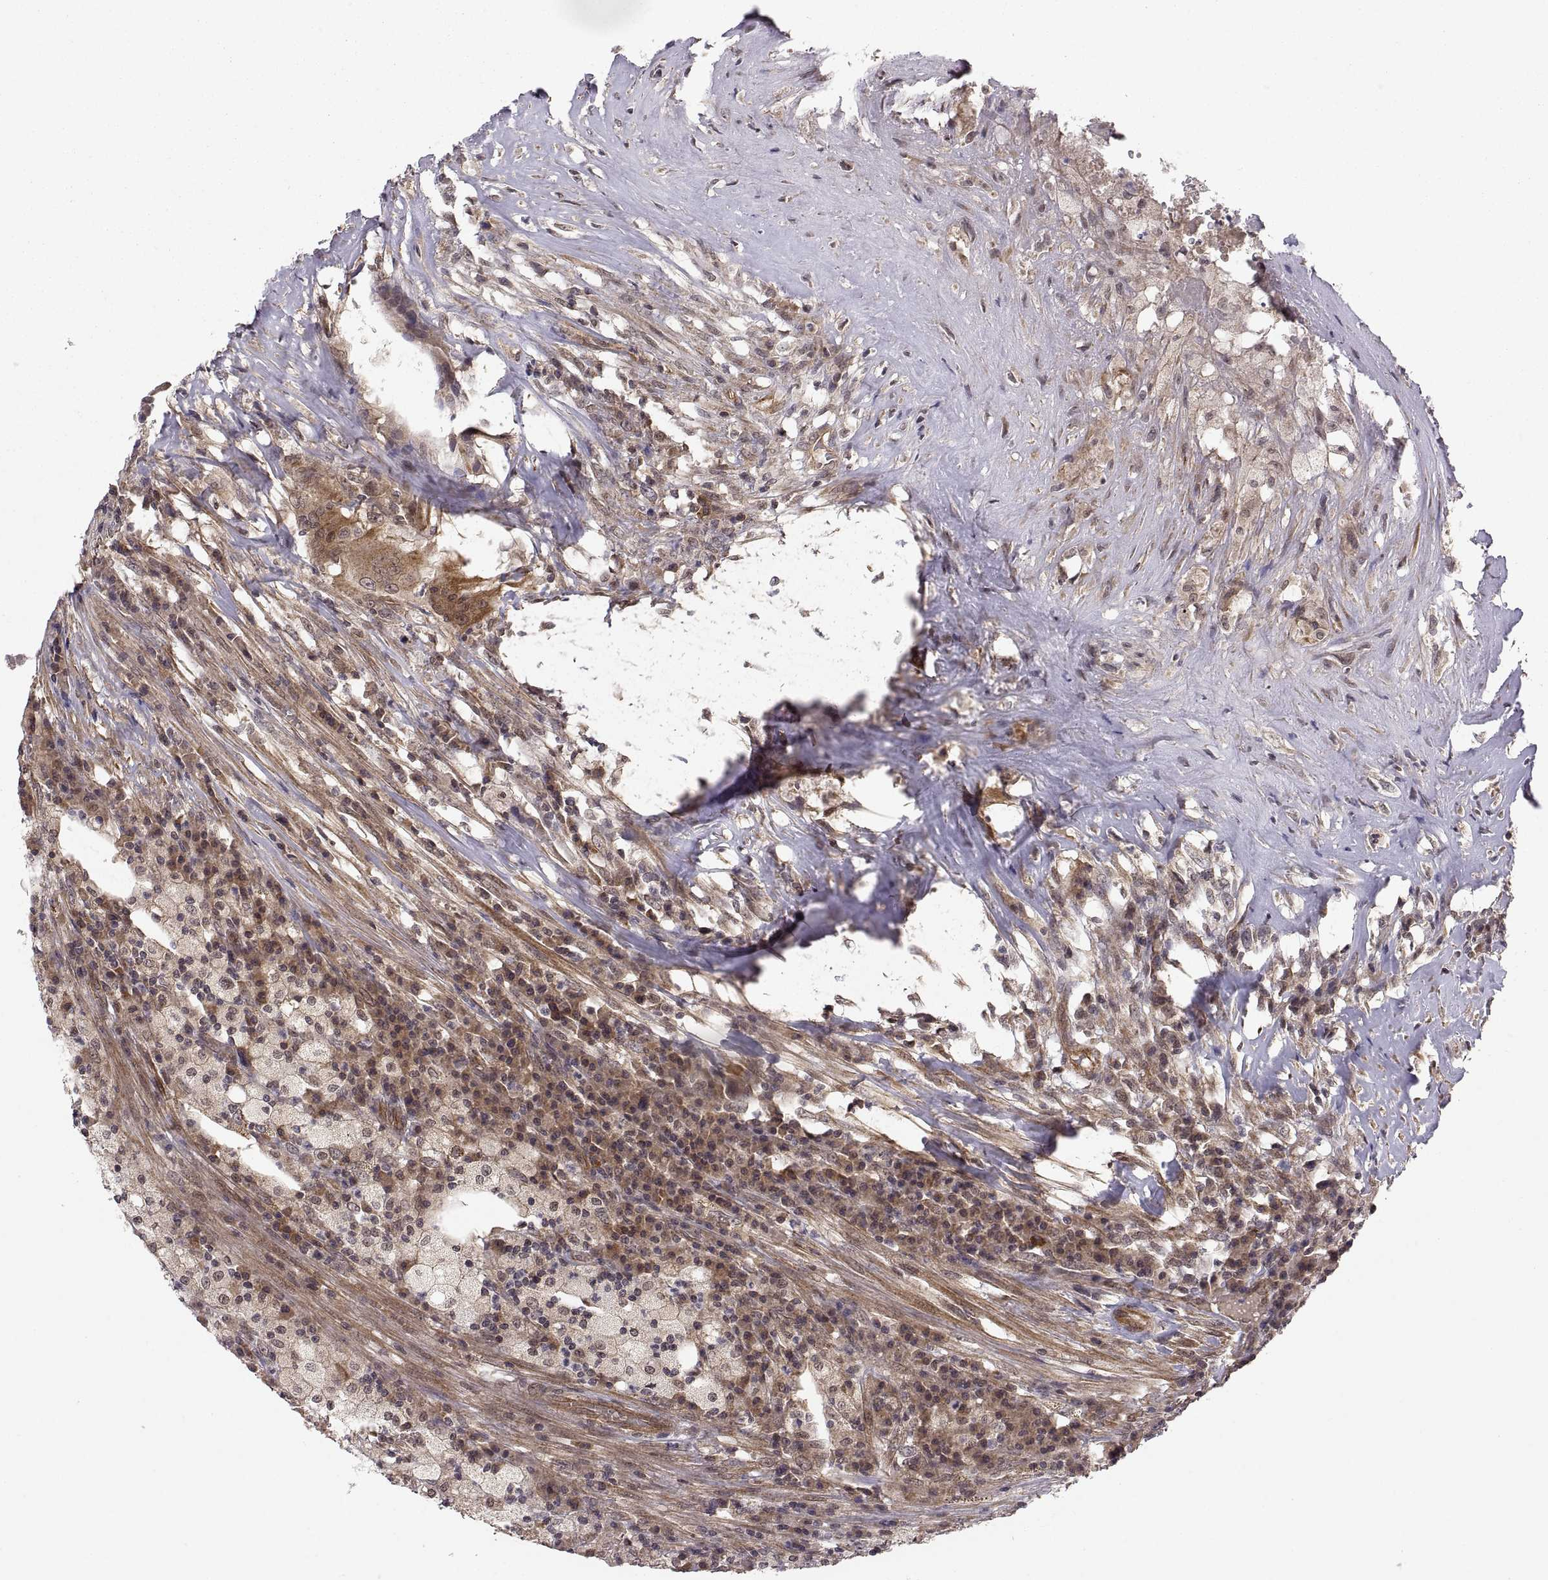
{"staining": {"intensity": "weak", "quantity": ">75%", "location": "cytoplasmic/membranous"}, "tissue": "testis cancer", "cell_type": "Tumor cells", "image_type": "cancer", "snomed": [{"axis": "morphology", "description": "Necrosis, NOS"}, {"axis": "morphology", "description": "Carcinoma, Embryonal, NOS"}, {"axis": "topography", "description": "Testis"}], "caption": "A high-resolution image shows IHC staining of testis cancer (embryonal carcinoma), which shows weak cytoplasmic/membranous positivity in about >75% of tumor cells.", "gene": "ABL2", "patient": {"sex": "male", "age": 19}}